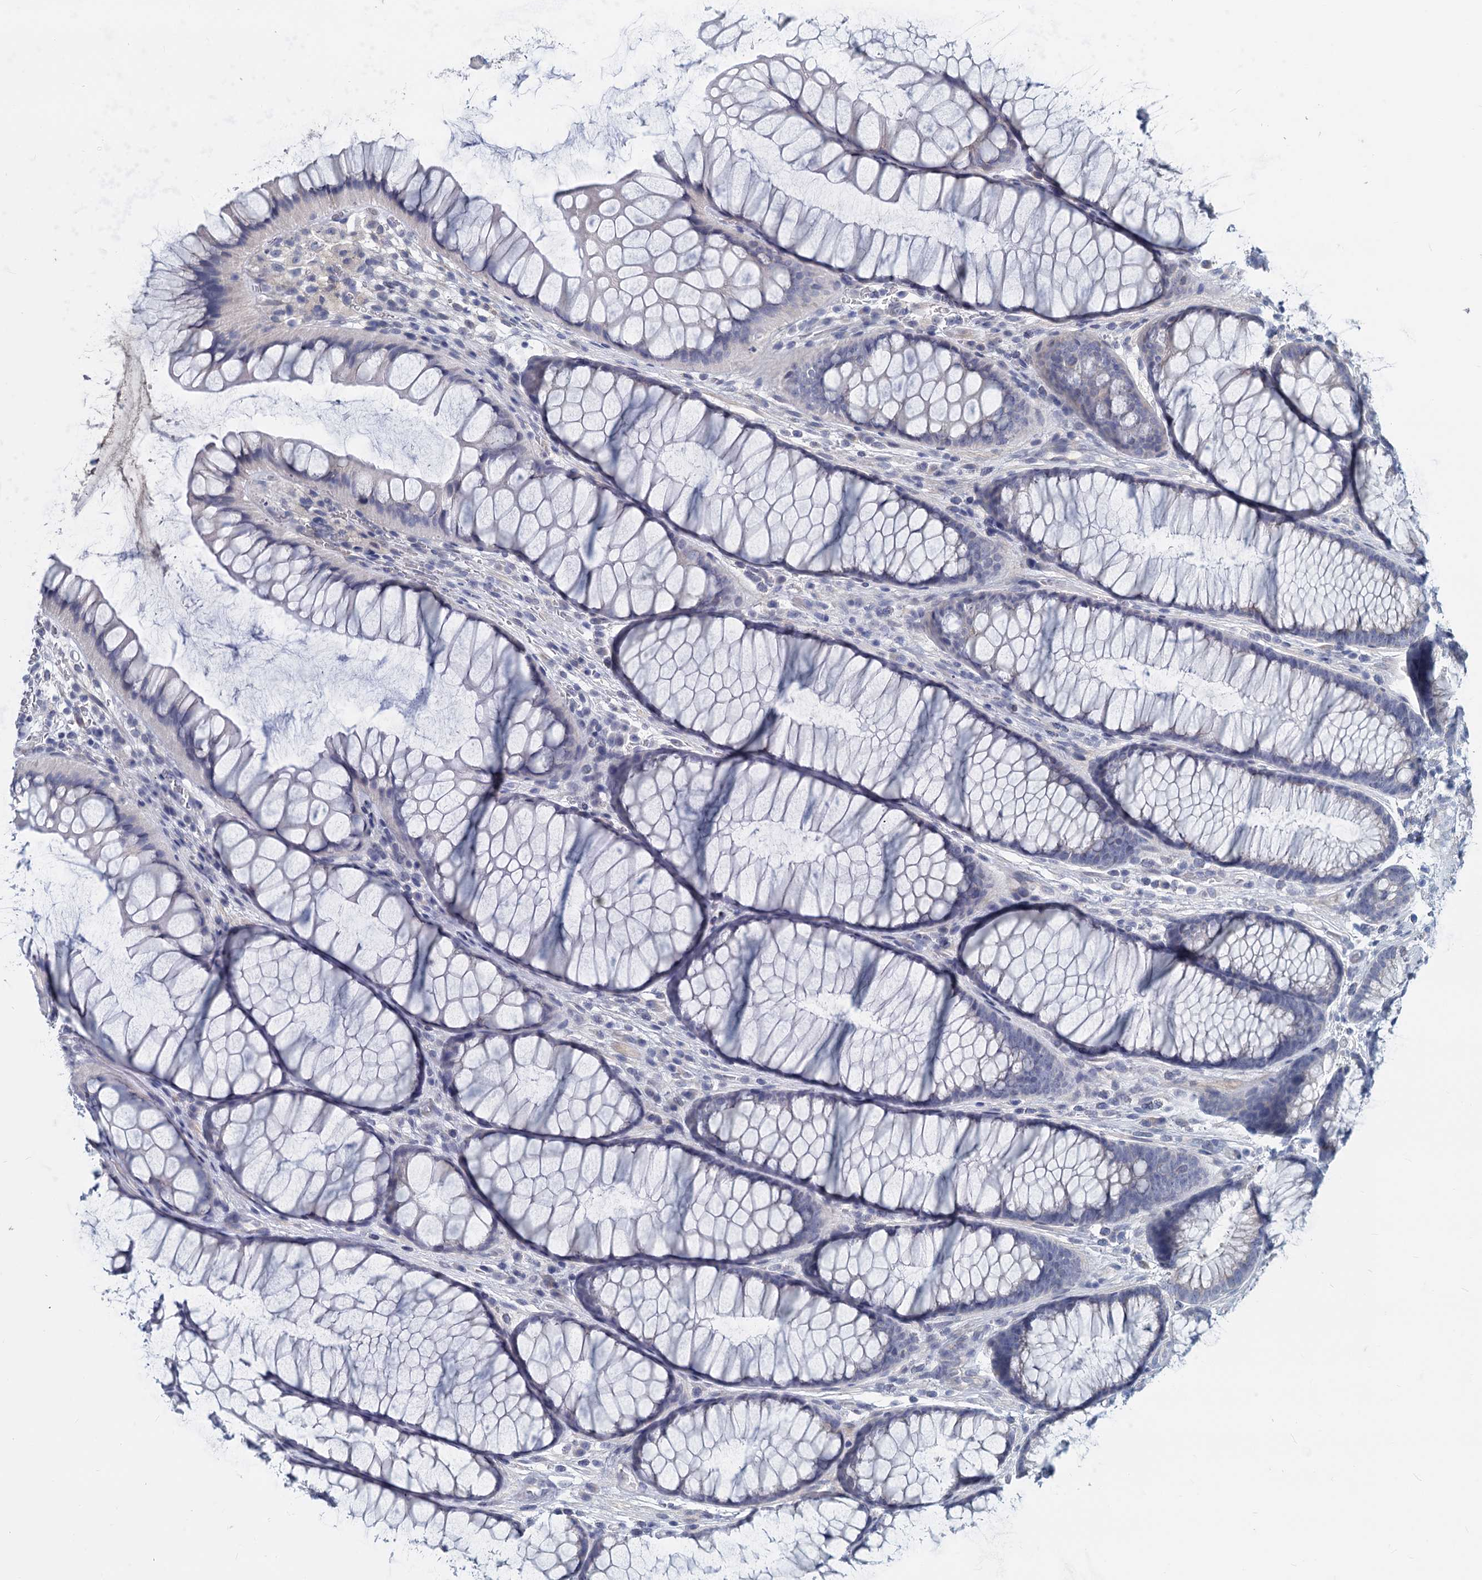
{"staining": {"intensity": "negative", "quantity": "none", "location": "none"}, "tissue": "colon", "cell_type": "Endothelial cells", "image_type": "normal", "snomed": [{"axis": "morphology", "description": "Normal tissue, NOS"}, {"axis": "topography", "description": "Colon"}], "caption": "Image shows no protein staining in endothelial cells of normal colon. Nuclei are stained in blue.", "gene": "GSTM3", "patient": {"sex": "female", "age": 82}}